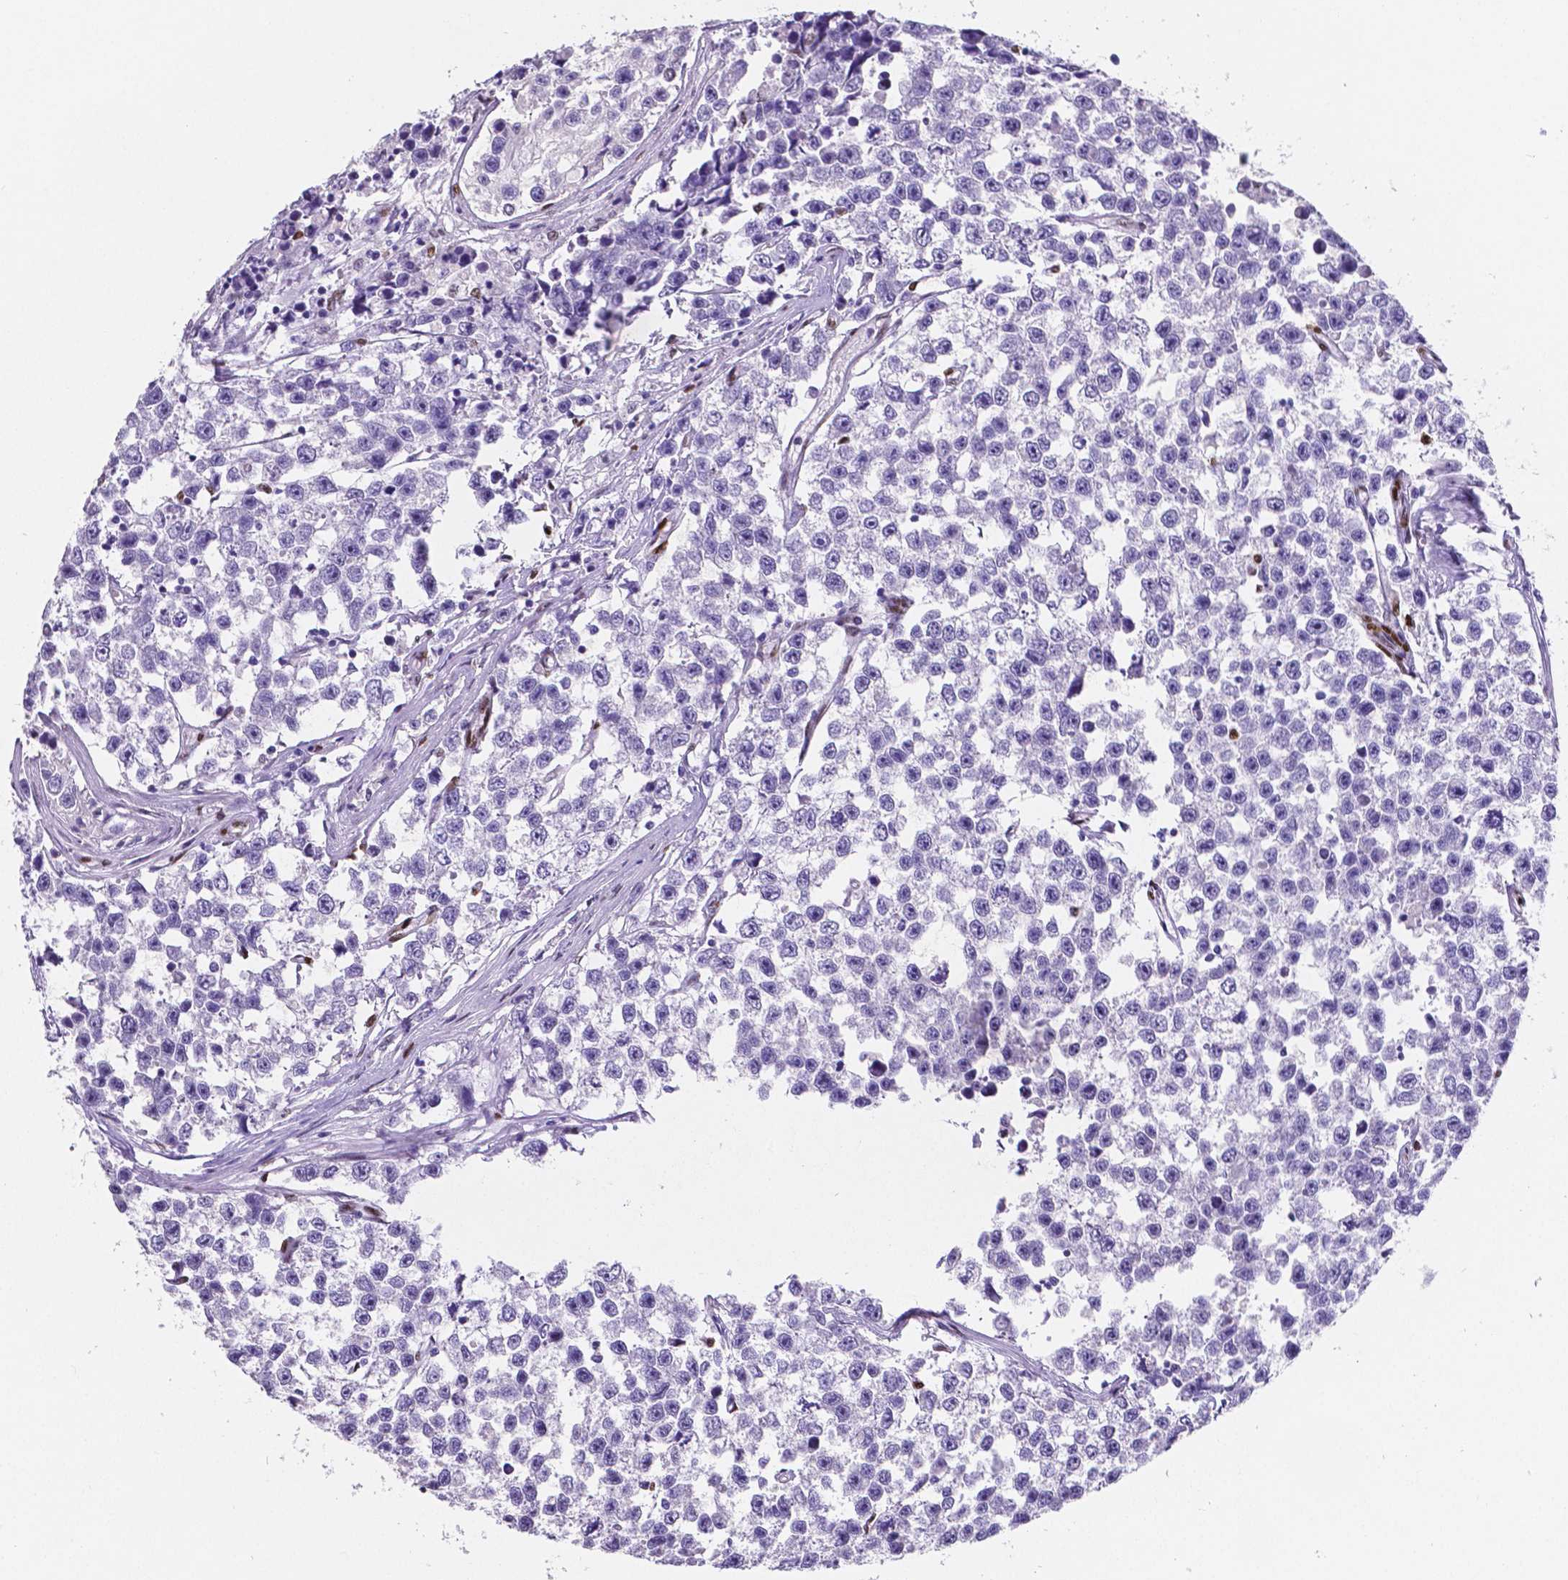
{"staining": {"intensity": "negative", "quantity": "none", "location": "none"}, "tissue": "testis cancer", "cell_type": "Tumor cells", "image_type": "cancer", "snomed": [{"axis": "morphology", "description": "Seminoma, NOS"}, {"axis": "topography", "description": "Testis"}], "caption": "Testis seminoma stained for a protein using immunohistochemistry displays no staining tumor cells.", "gene": "MEF2C", "patient": {"sex": "male", "age": 26}}